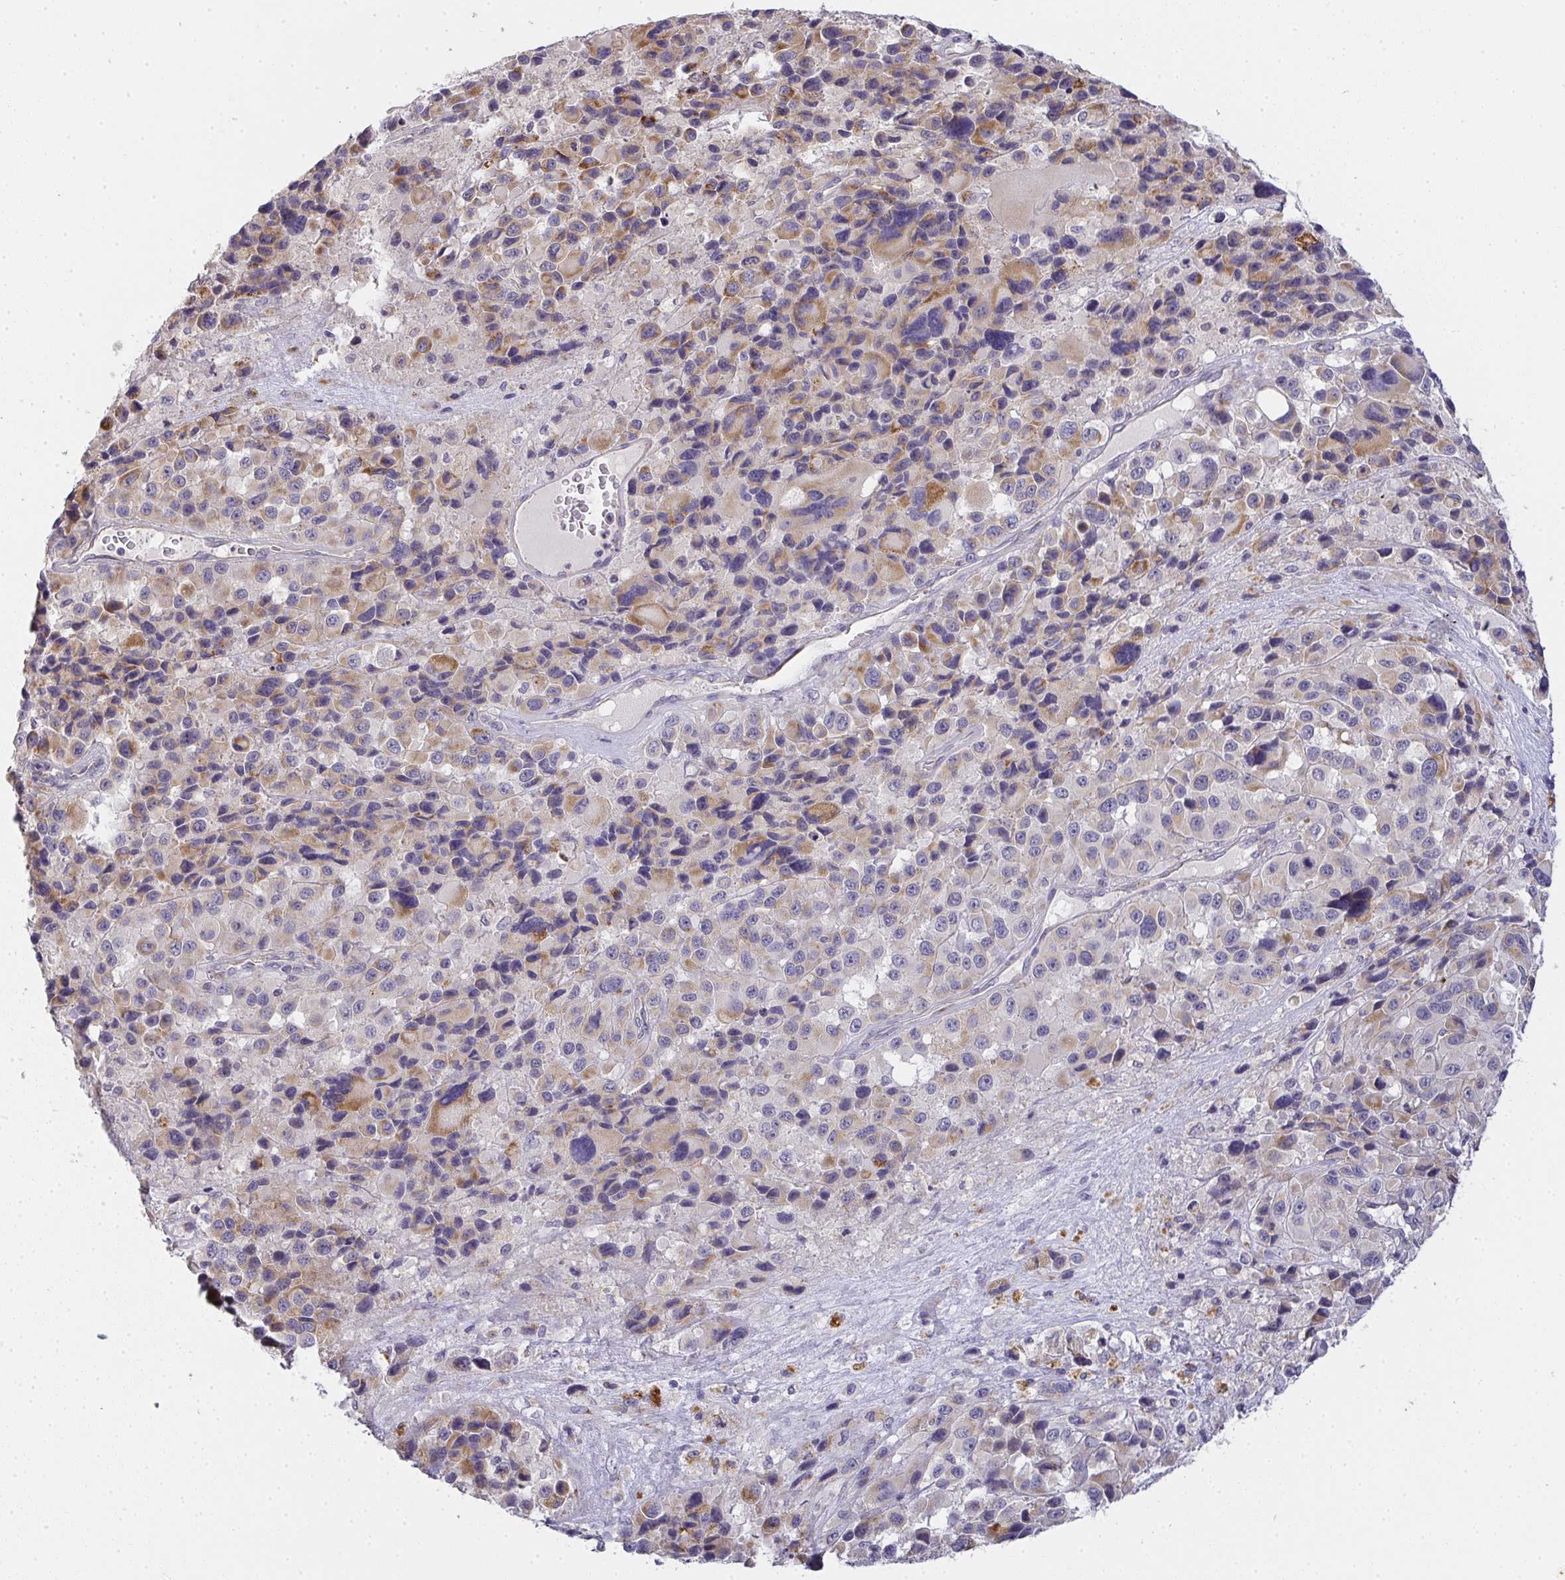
{"staining": {"intensity": "moderate", "quantity": "25%-75%", "location": "cytoplasmic/membranous"}, "tissue": "melanoma", "cell_type": "Tumor cells", "image_type": "cancer", "snomed": [{"axis": "morphology", "description": "Malignant melanoma, Metastatic site"}, {"axis": "topography", "description": "Lymph node"}], "caption": "IHC (DAB) staining of human malignant melanoma (metastatic site) exhibits moderate cytoplasmic/membranous protein expression in approximately 25%-75% of tumor cells.", "gene": "TMEM219", "patient": {"sex": "female", "age": 65}}